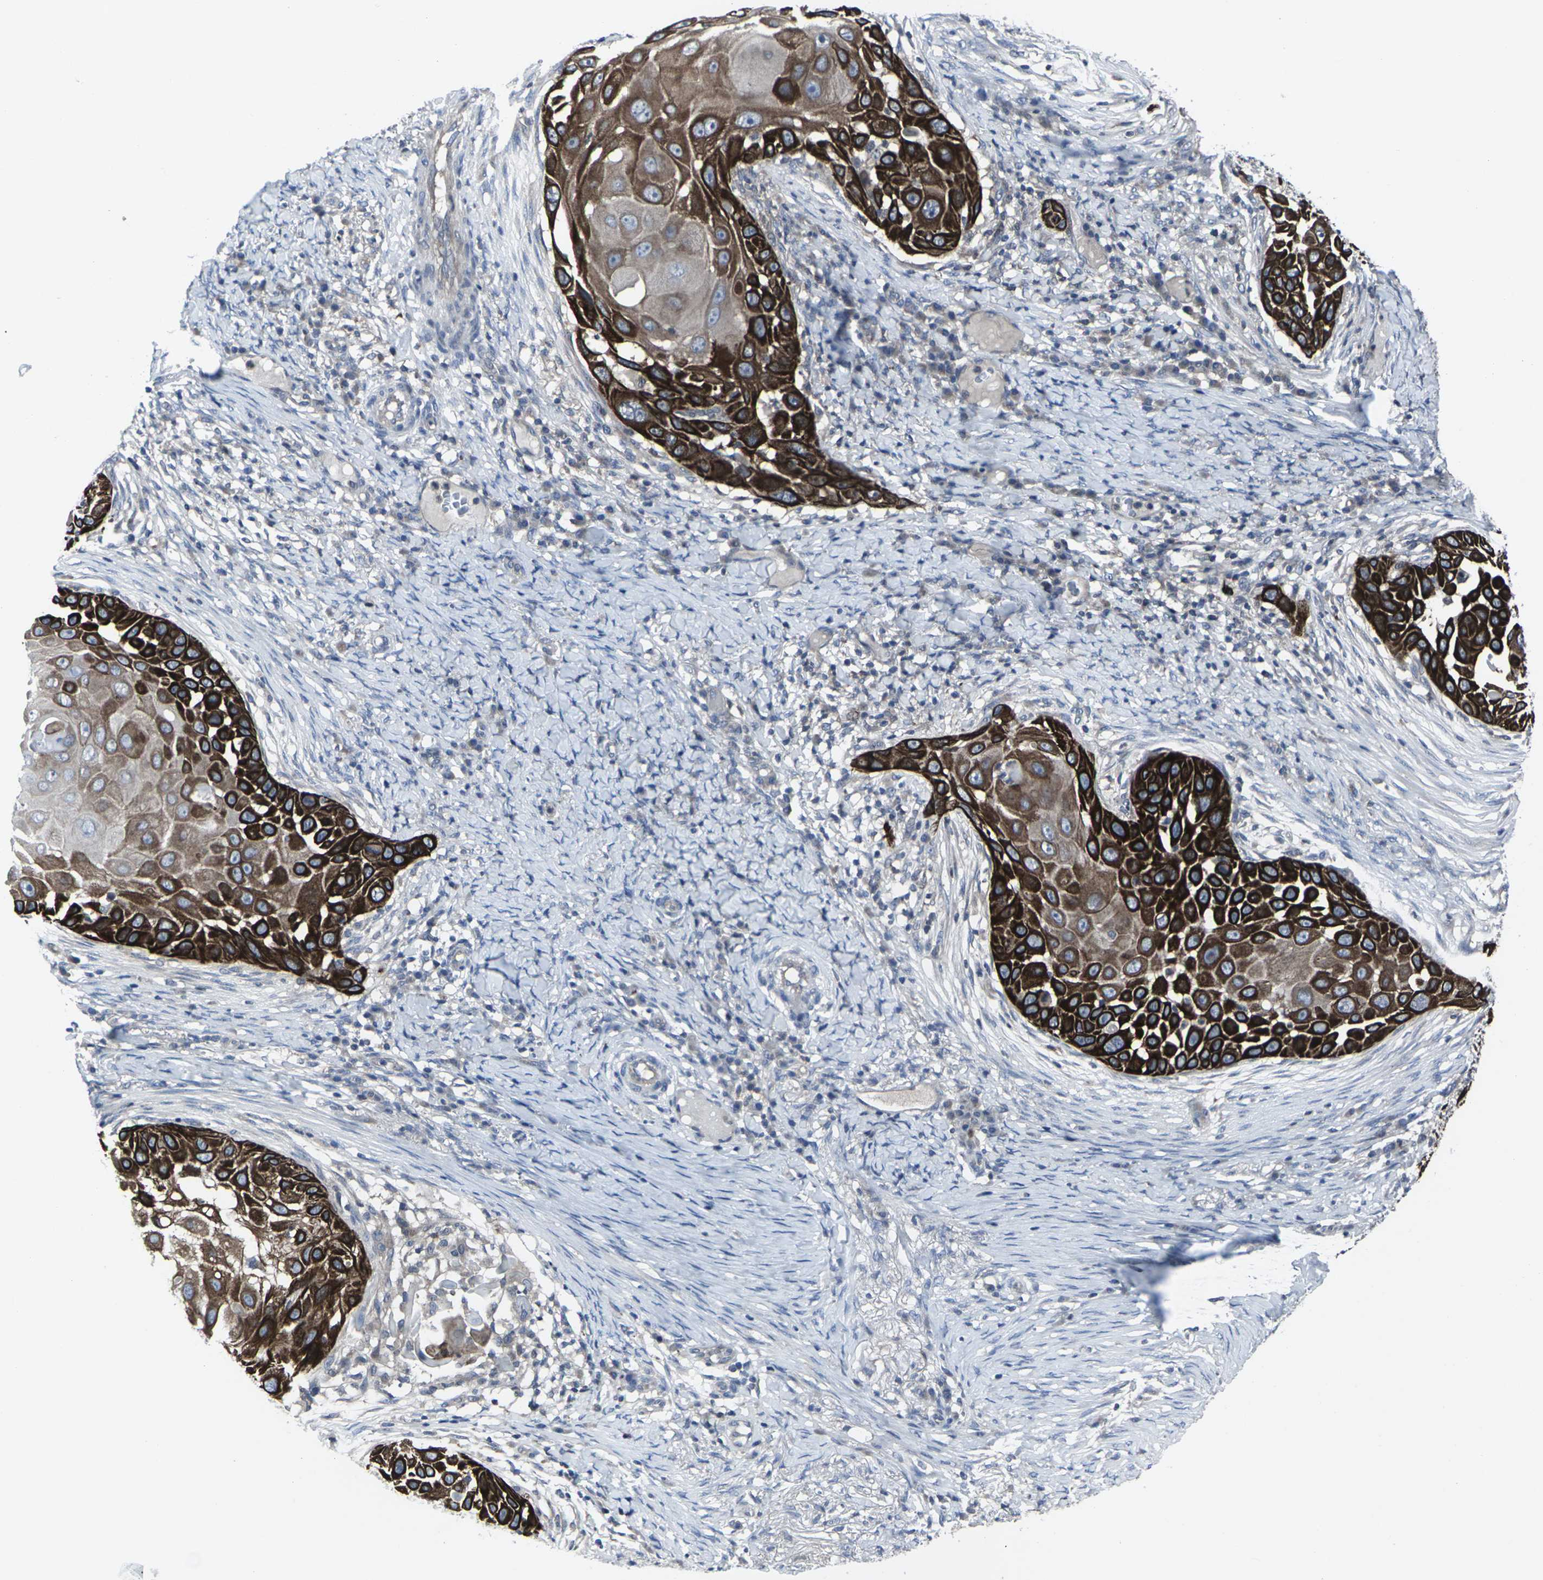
{"staining": {"intensity": "strong", "quantity": ">75%", "location": "cytoplasmic/membranous"}, "tissue": "skin cancer", "cell_type": "Tumor cells", "image_type": "cancer", "snomed": [{"axis": "morphology", "description": "Squamous cell carcinoma, NOS"}, {"axis": "topography", "description": "Skin"}], "caption": "Immunohistochemical staining of human skin cancer (squamous cell carcinoma) displays high levels of strong cytoplasmic/membranous protein positivity in about >75% of tumor cells. The protein of interest is shown in brown color, while the nuclei are stained blue.", "gene": "HPRT1", "patient": {"sex": "female", "age": 44}}